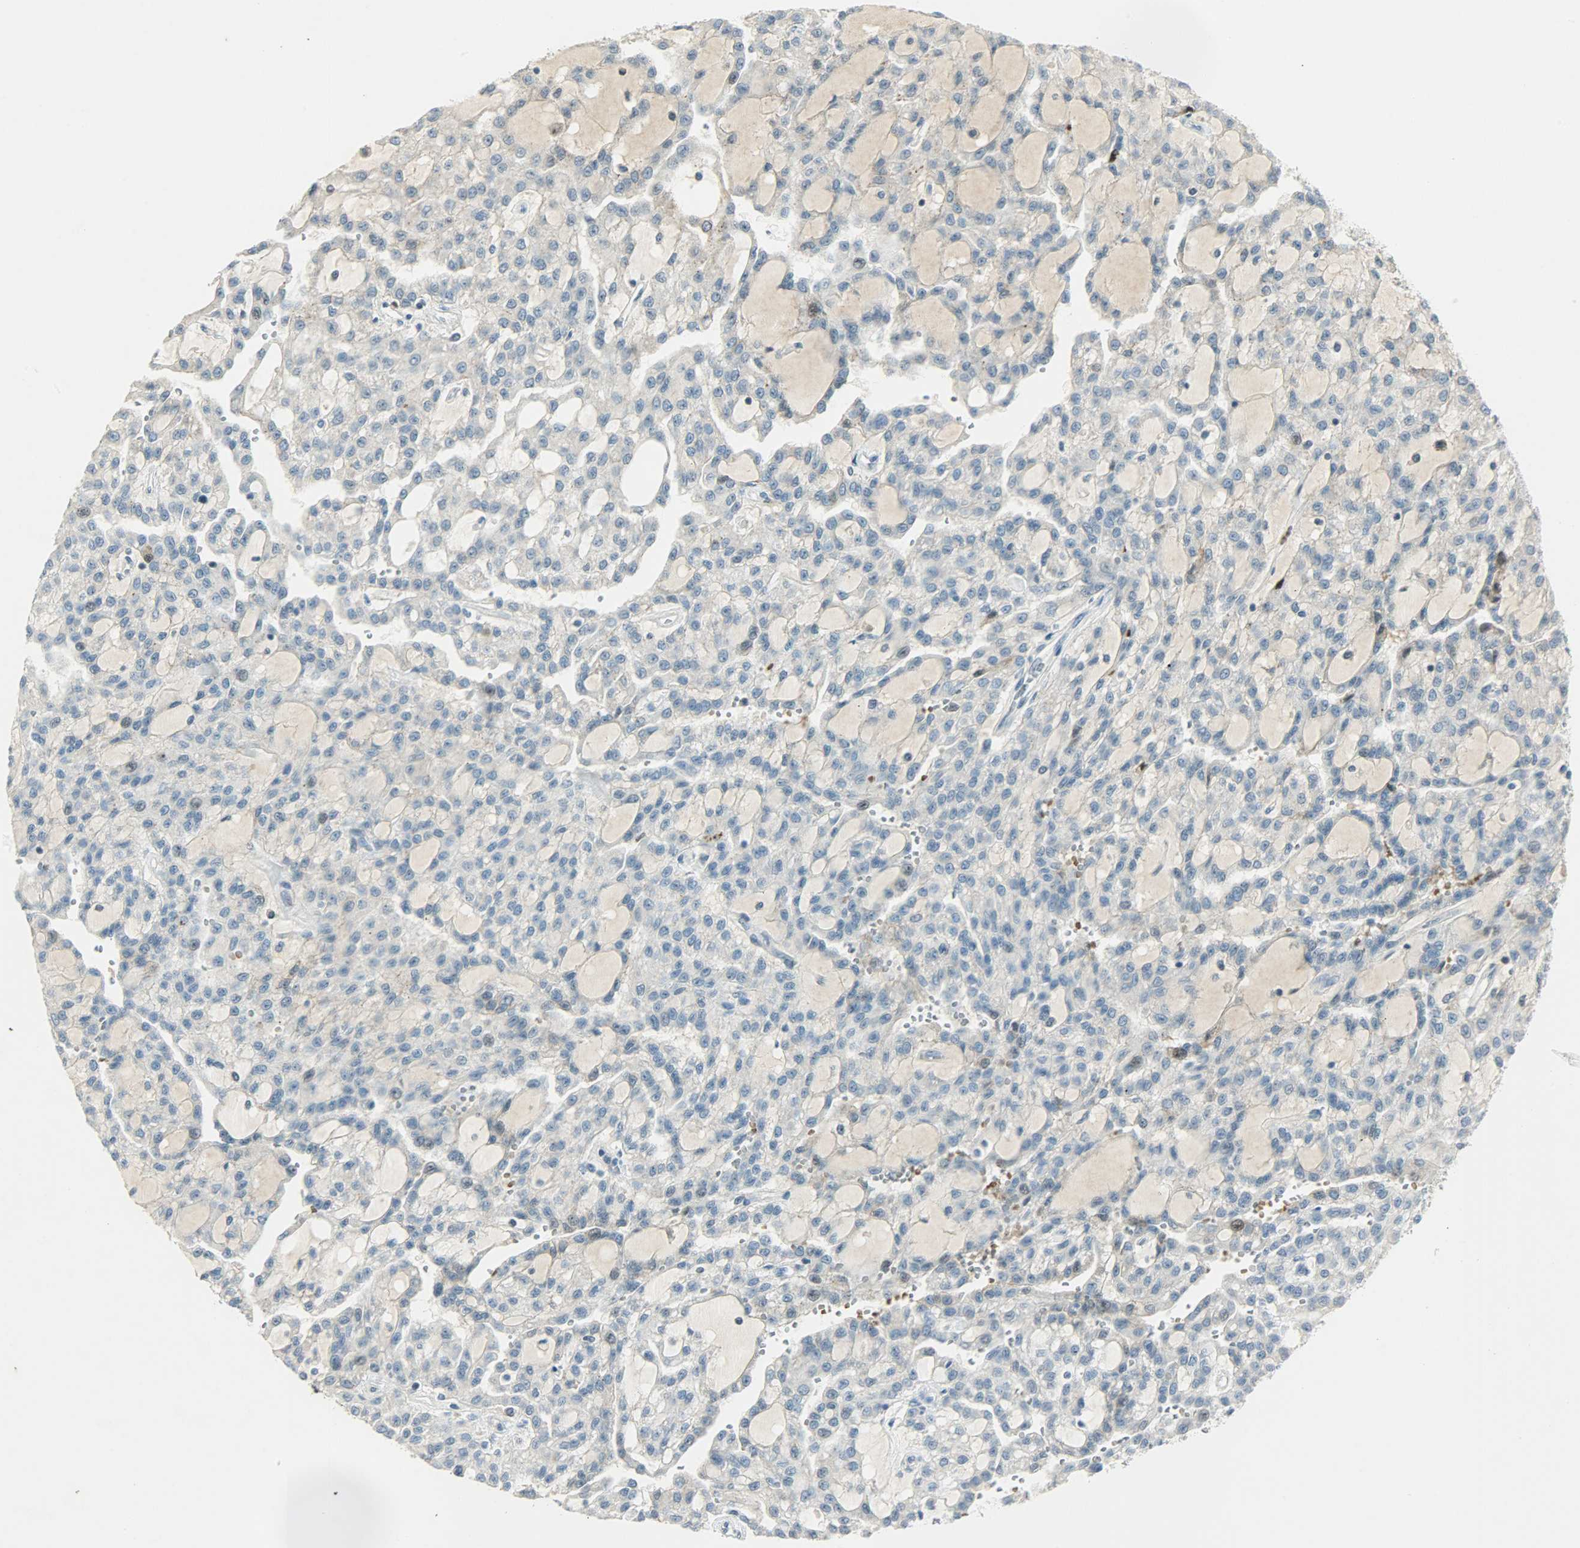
{"staining": {"intensity": "negative", "quantity": "none", "location": "none"}, "tissue": "renal cancer", "cell_type": "Tumor cells", "image_type": "cancer", "snomed": [{"axis": "morphology", "description": "Adenocarcinoma, NOS"}, {"axis": "topography", "description": "Kidney"}], "caption": "A high-resolution histopathology image shows IHC staining of adenocarcinoma (renal), which reveals no significant staining in tumor cells.", "gene": "AURKB", "patient": {"sex": "male", "age": 63}}